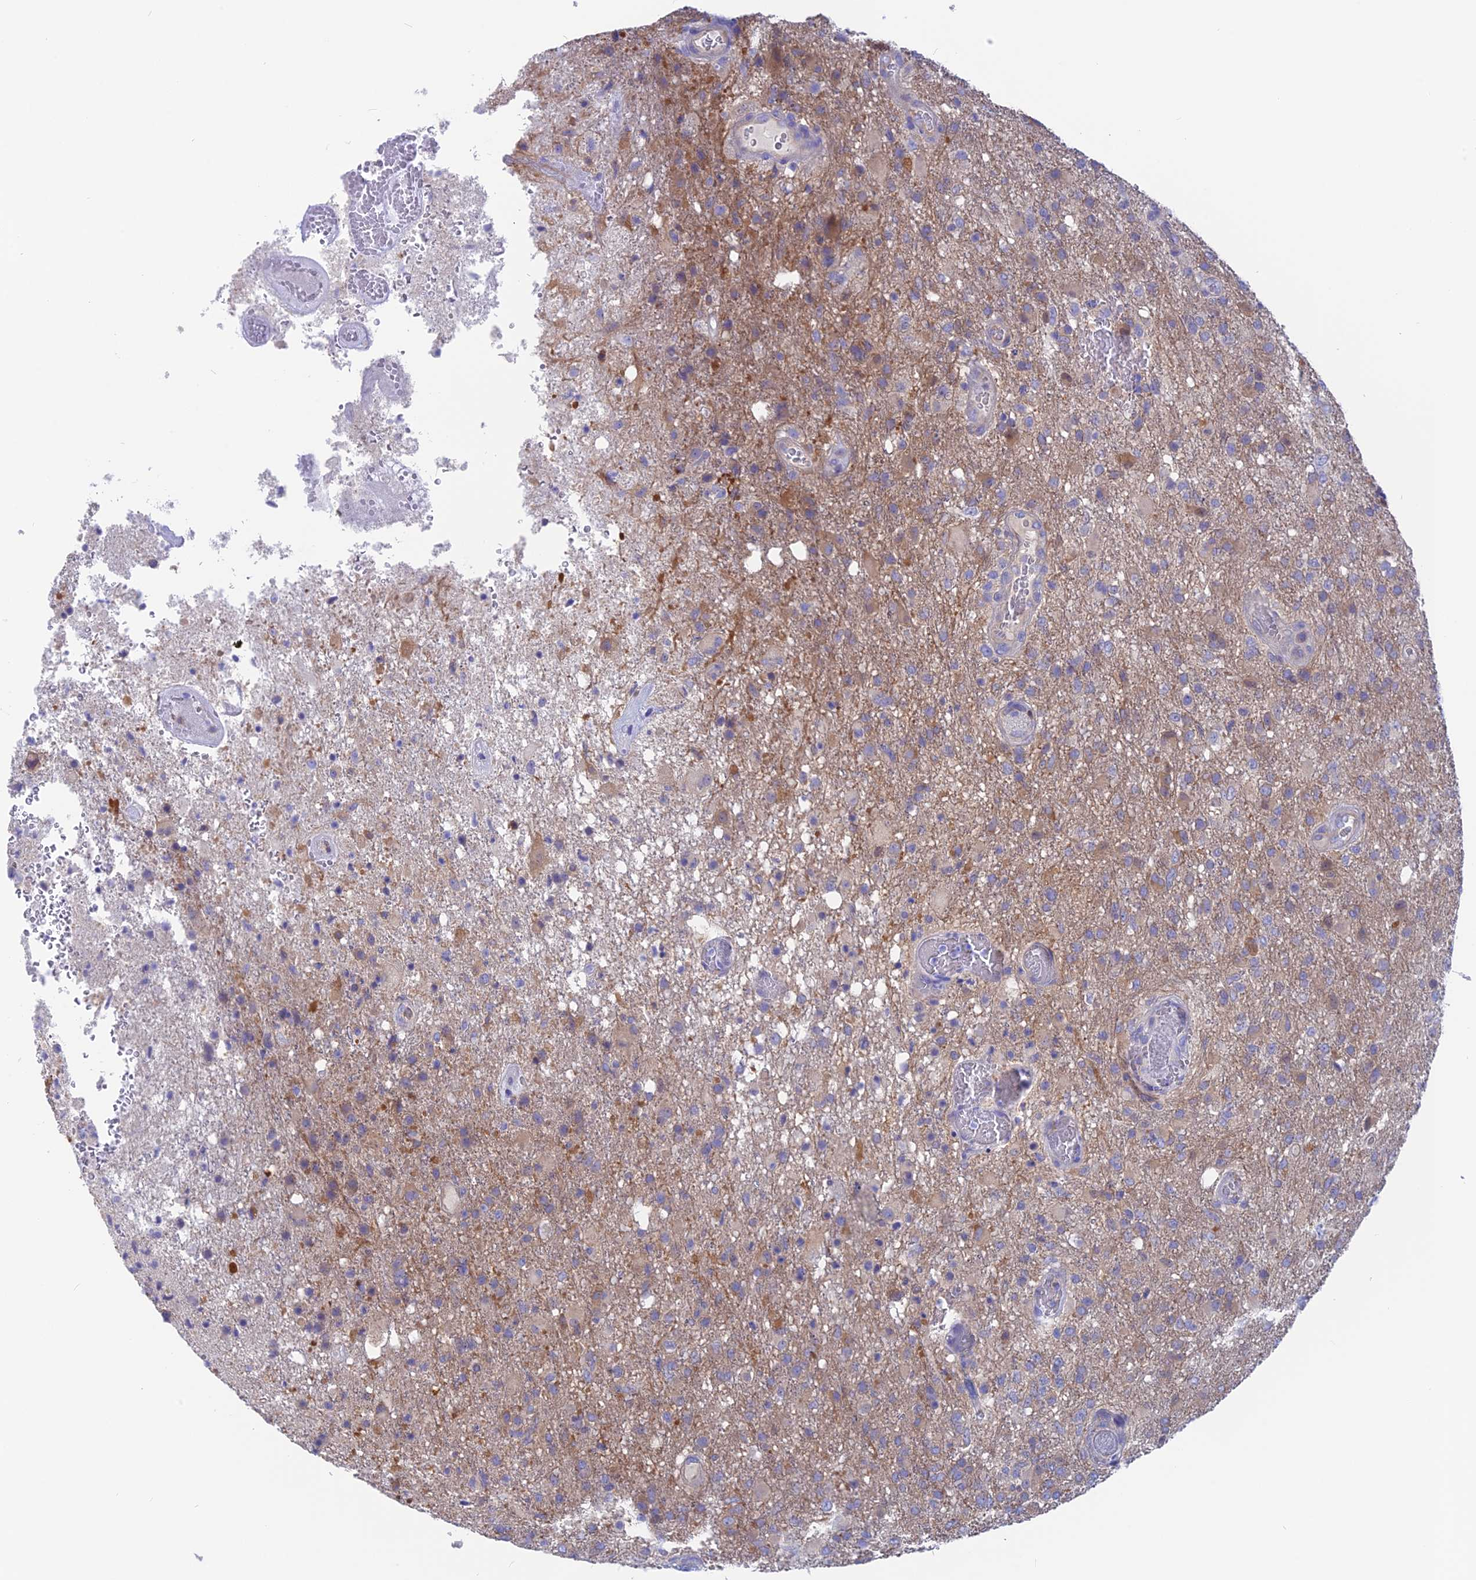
{"staining": {"intensity": "weak", "quantity": "<25%", "location": "cytoplasmic/membranous"}, "tissue": "glioma", "cell_type": "Tumor cells", "image_type": "cancer", "snomed": [{"axis": "morphology", "description": "Glioma, malignant, High grade"}, {"axis": "topography", "description": "Brain"}], "caption": "Tumor cells are negative for protein expression in human glioma.", "gene": "LZTFL1", "patient": {"sex": "female", "age": 74}}